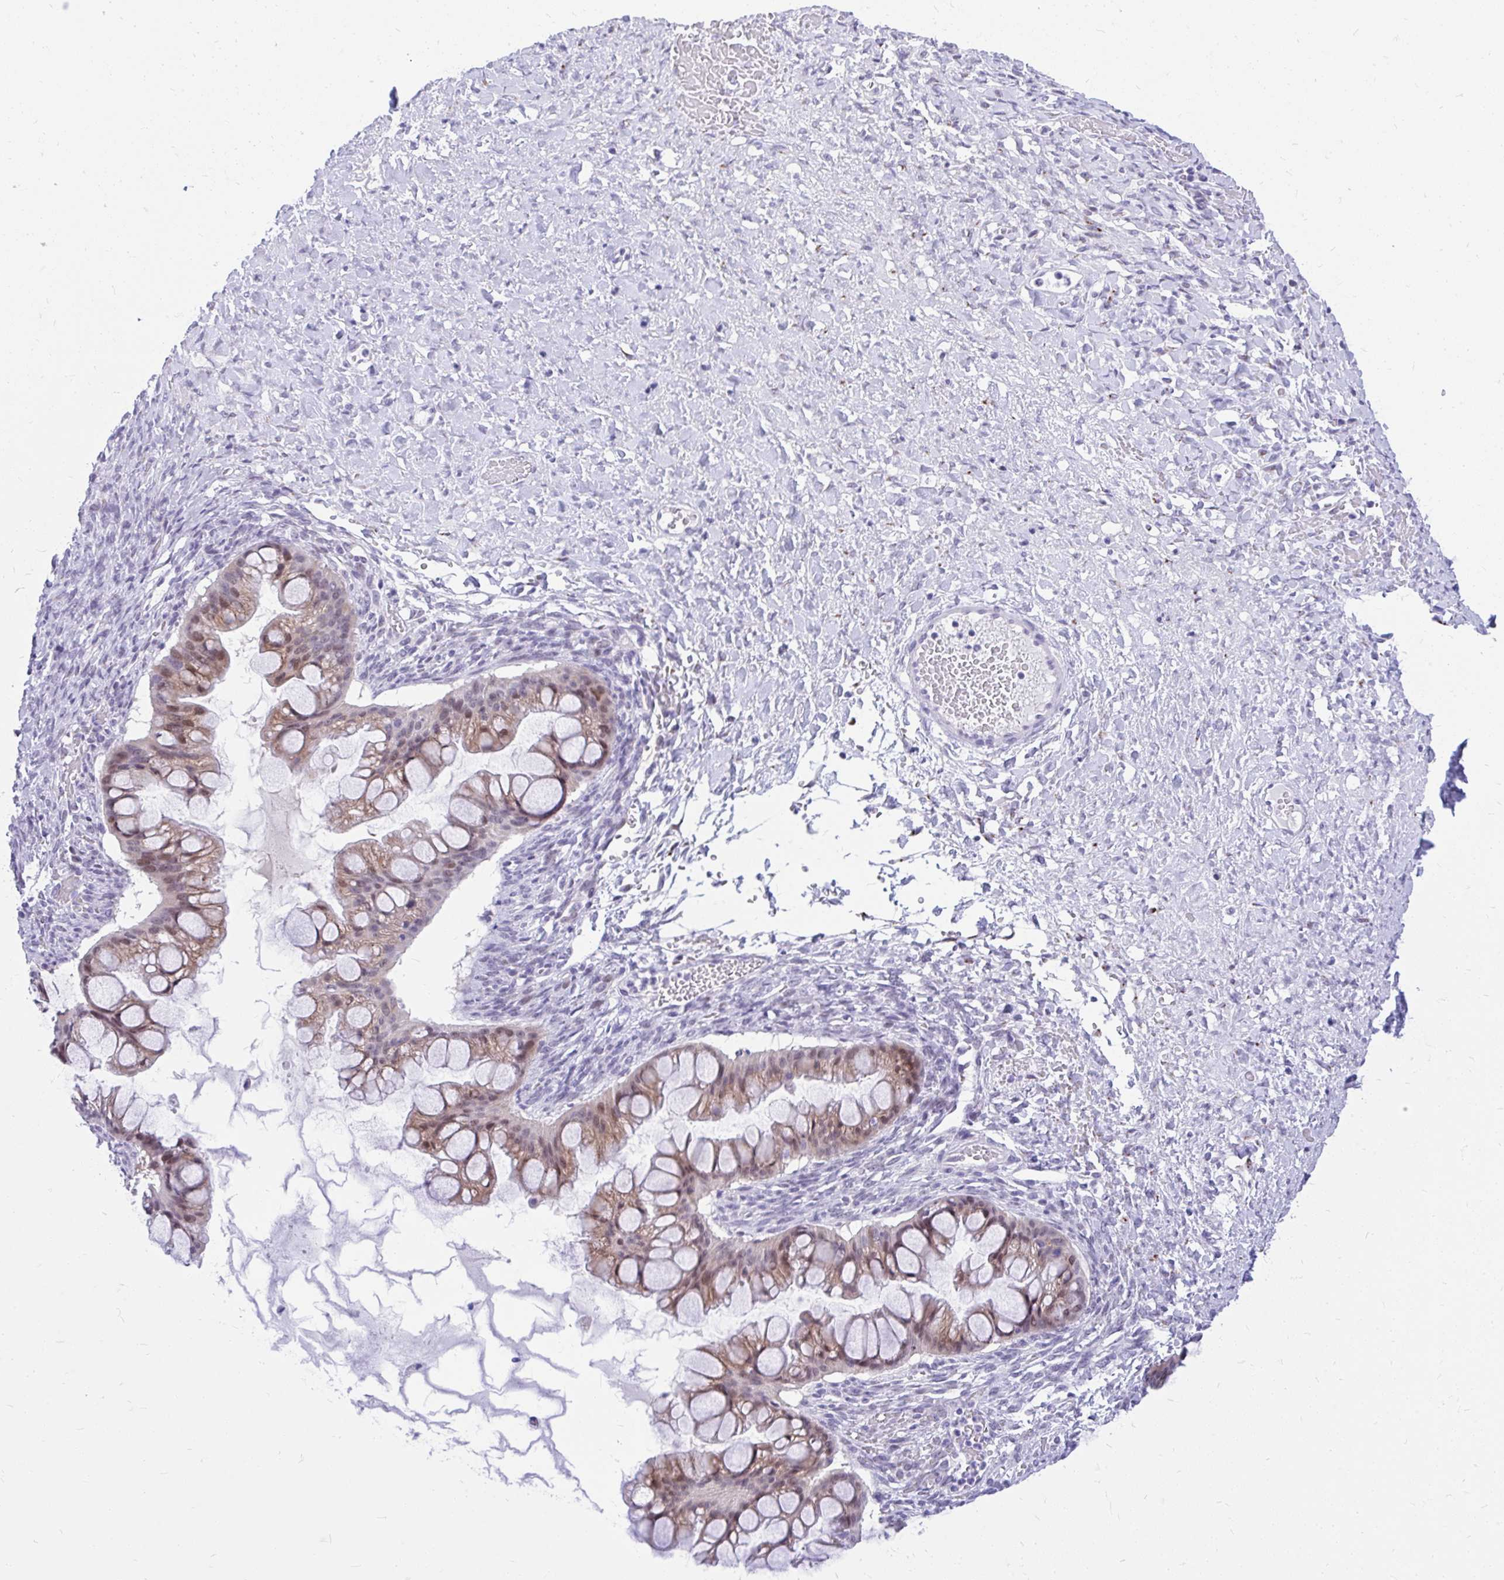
{"staining": {"intensity": "weak", "quantity": ">75%", "location": "cytoplasmic/membranous,nuclear"}, "tissue": "ovarian cancer", "cell_type": "Tumor cells", "image_type": "cancer", "snomed": [{"axis": "morphology", "description": "Cystadenocarcinoma, mucinous, NOS"}, {"axis": "topography", "description": "Ovary"}], "caption": "Tumor cells exhibit low levels of weak cytoplasmic/membranous and nuclear expression in approximately >75% of cells in ovarian mucinous cystadenocarcinoma. The staining was performed using DAB (3,3'-diaminobenzidine), with brown indicating positive protein expression. Nuclei are stained blue with hematoxylin.", "gene": "GLB1L2", "patient": {"sex": "female", "age": 73}}